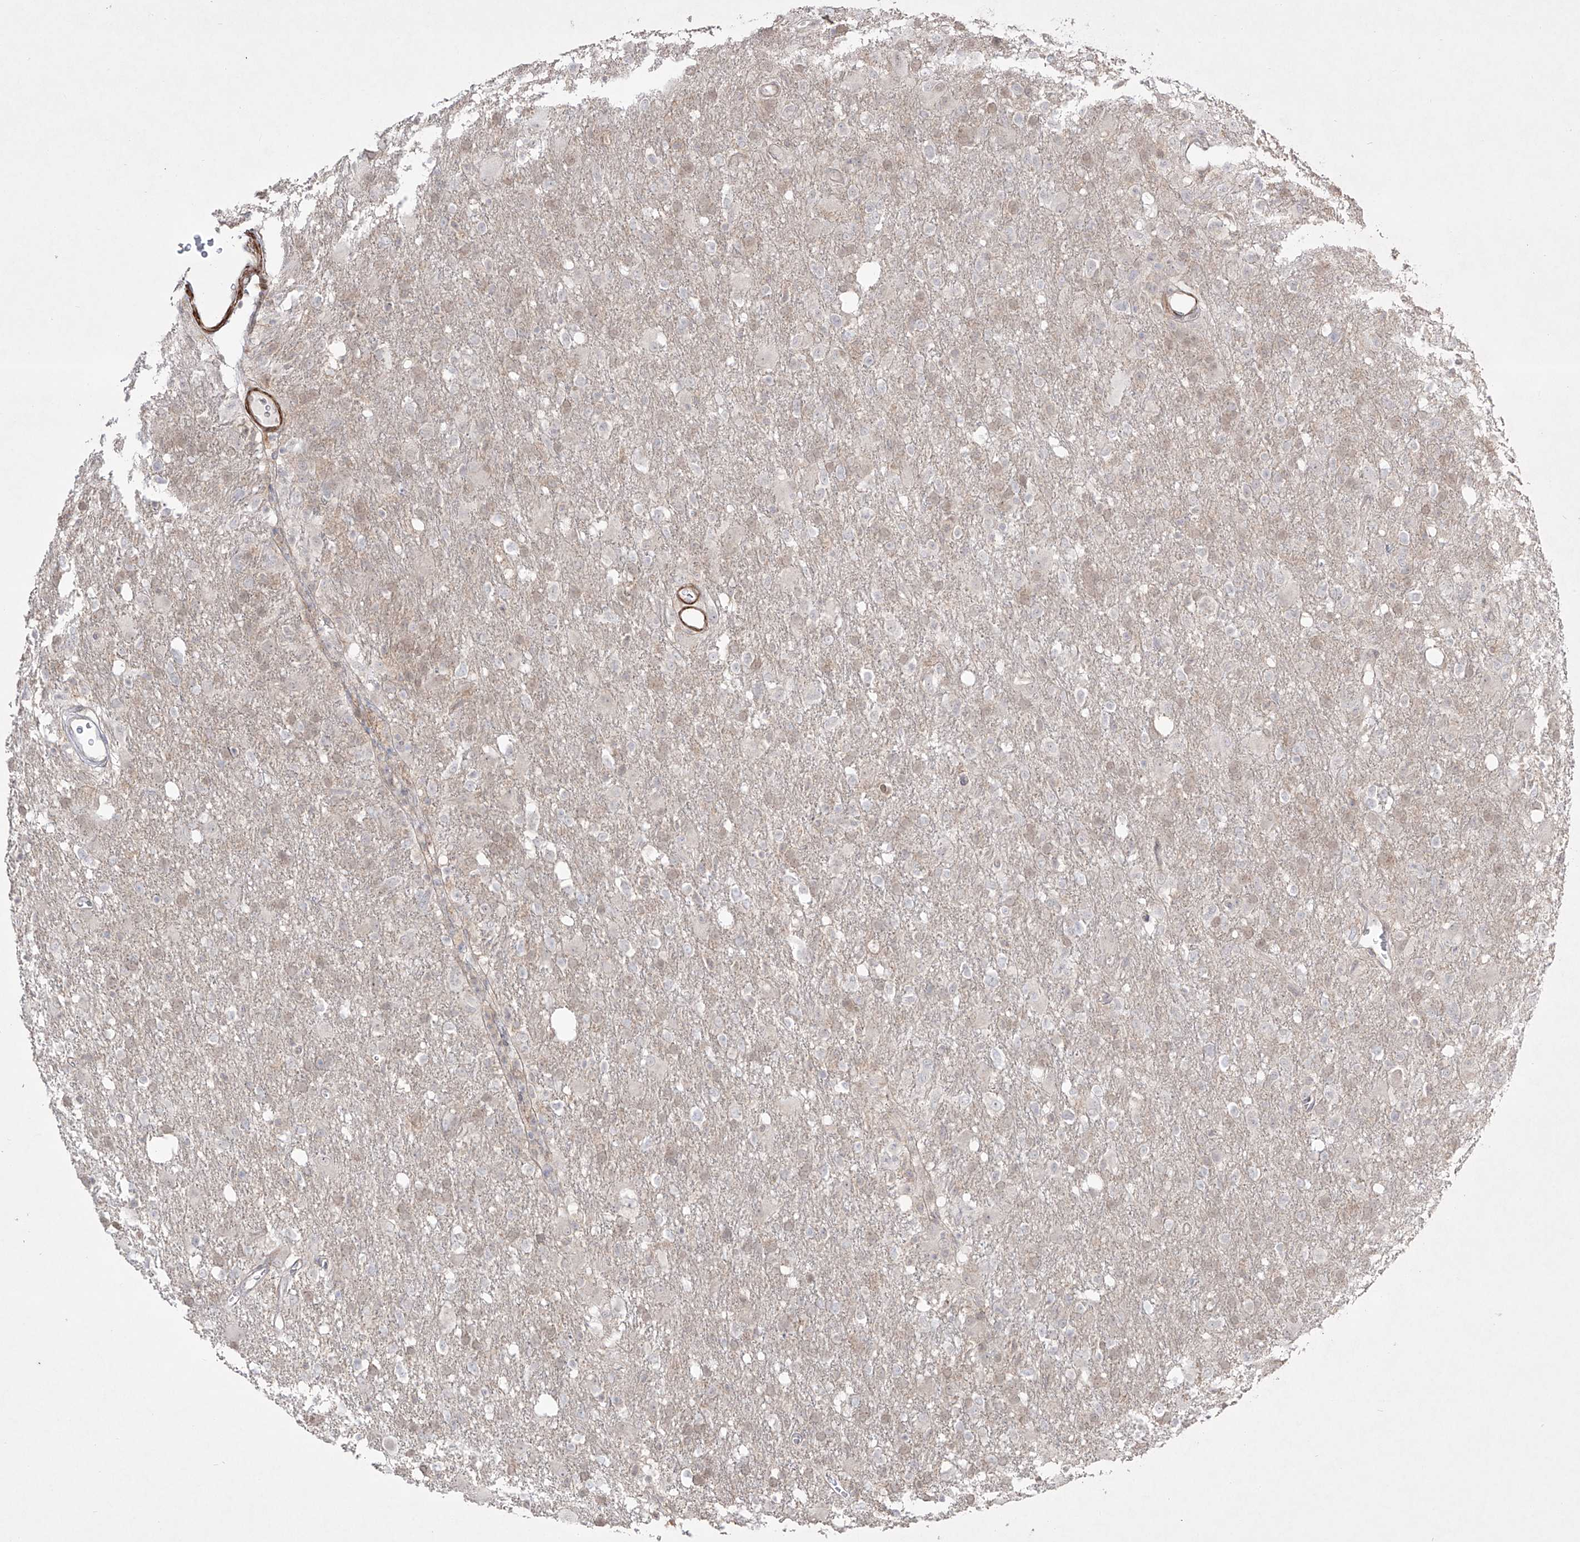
{"staining": {"intensity": "negative", "quantity": "none", "location": "none"}, "tissue": "glioma", "cell_type": "Tumor cells", "image_type": "cancer", "snomed": [{"axis": "morphology", "description": "Glioma, malignant, High grade"}, {"axis": "topography", "description": "Brain"}], "caption": "This micrograph is of glioma stained with immunohistochemistry (IHC) to label a protein in brown with the nuclei are counter-stained blue. There is no expression in tumor cells.", "gene": "KDM1B", "patient": {"sex": "female", "age": 57}}